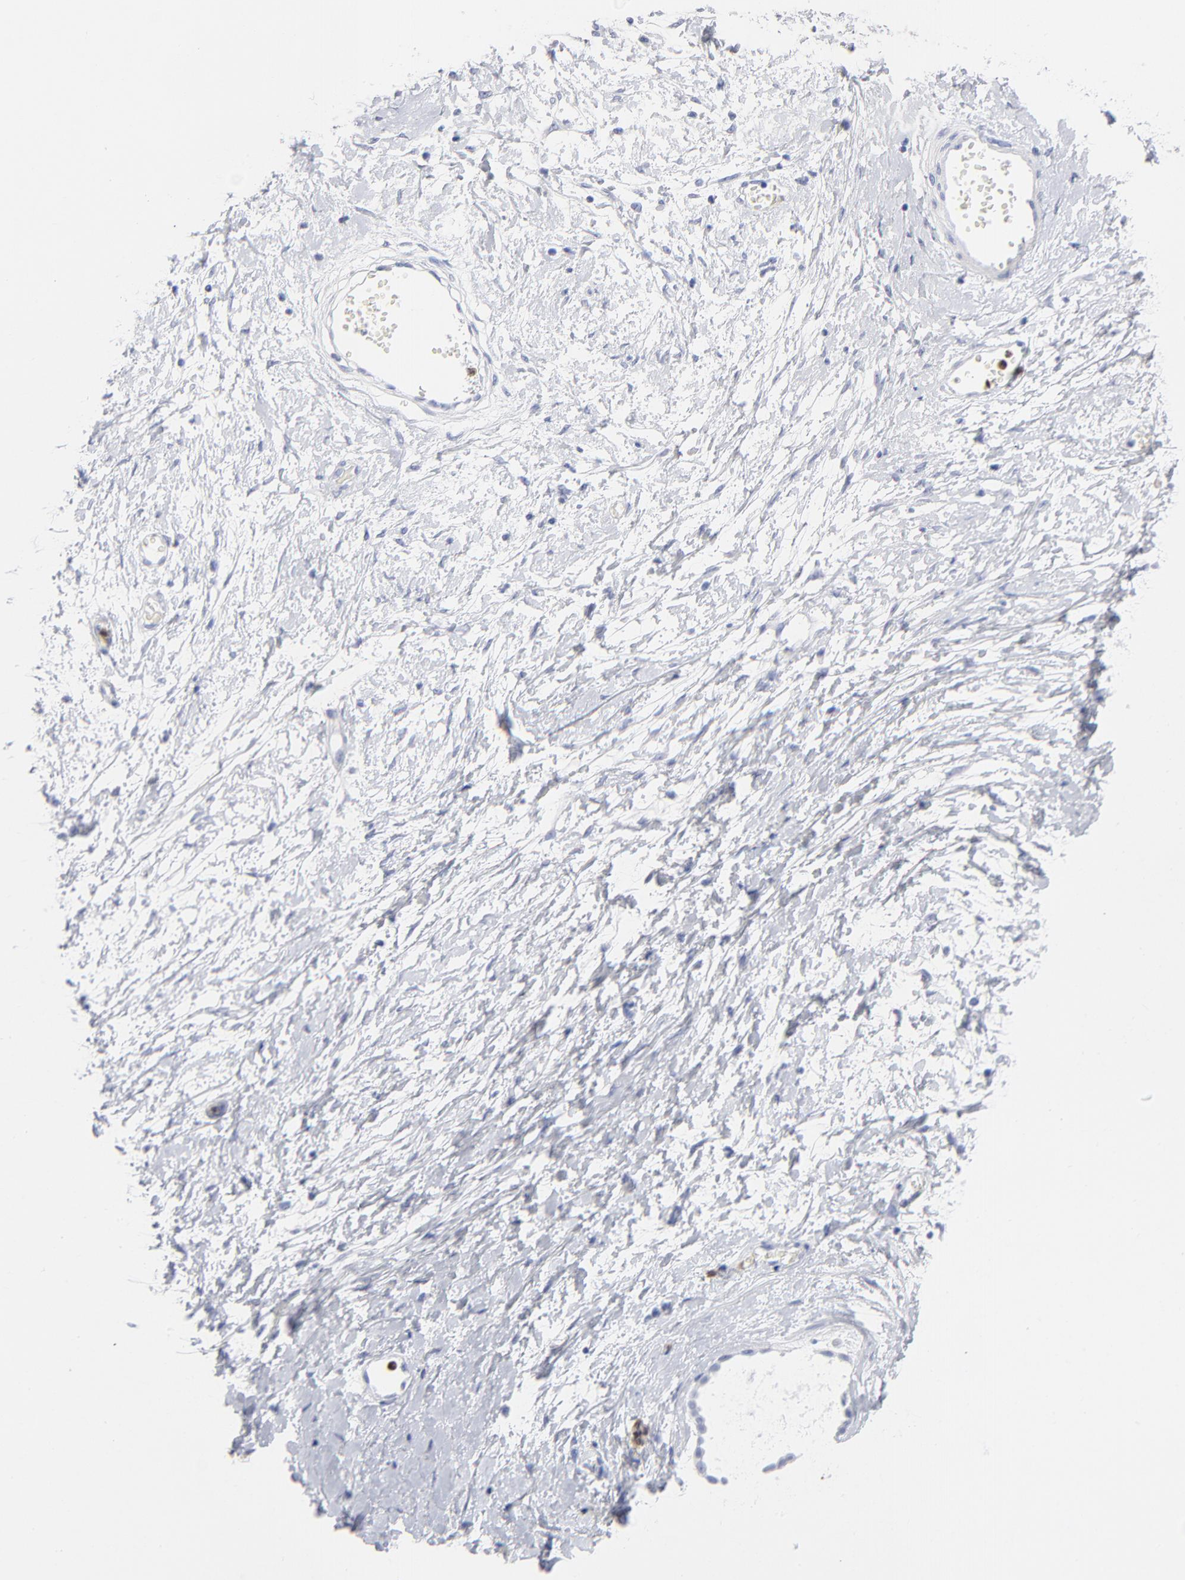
{"staining": {"intensity": "negative", "quantity": "none", "location": "none"}, "tissue": "ovarian cancer", "cell_type": "Tumor cells", "image_type": "cancer", "snomed": [{"axis": "morphology", "description": "Cystadenocarcinoma, serous, NOS"}, {"axis": "topography", "description": "Ovary"}], "caption": "IHC photomicrograph of neoplastic tissue: ovarian cancer (serous cystadenocarcinoma) stained with DAB (3,3'-diaminobenzidine) exhibits no significant protein positivity in tumor cells. The staining was performed using DAB (3,3'-diaminobenzidine) to visualize the protein expression in brown, while the nuclei were stained in blue with hematoxylin (Magnification: 20x).", "gene": "ARG1", "patient": {"sex": "female", "age": 54}}